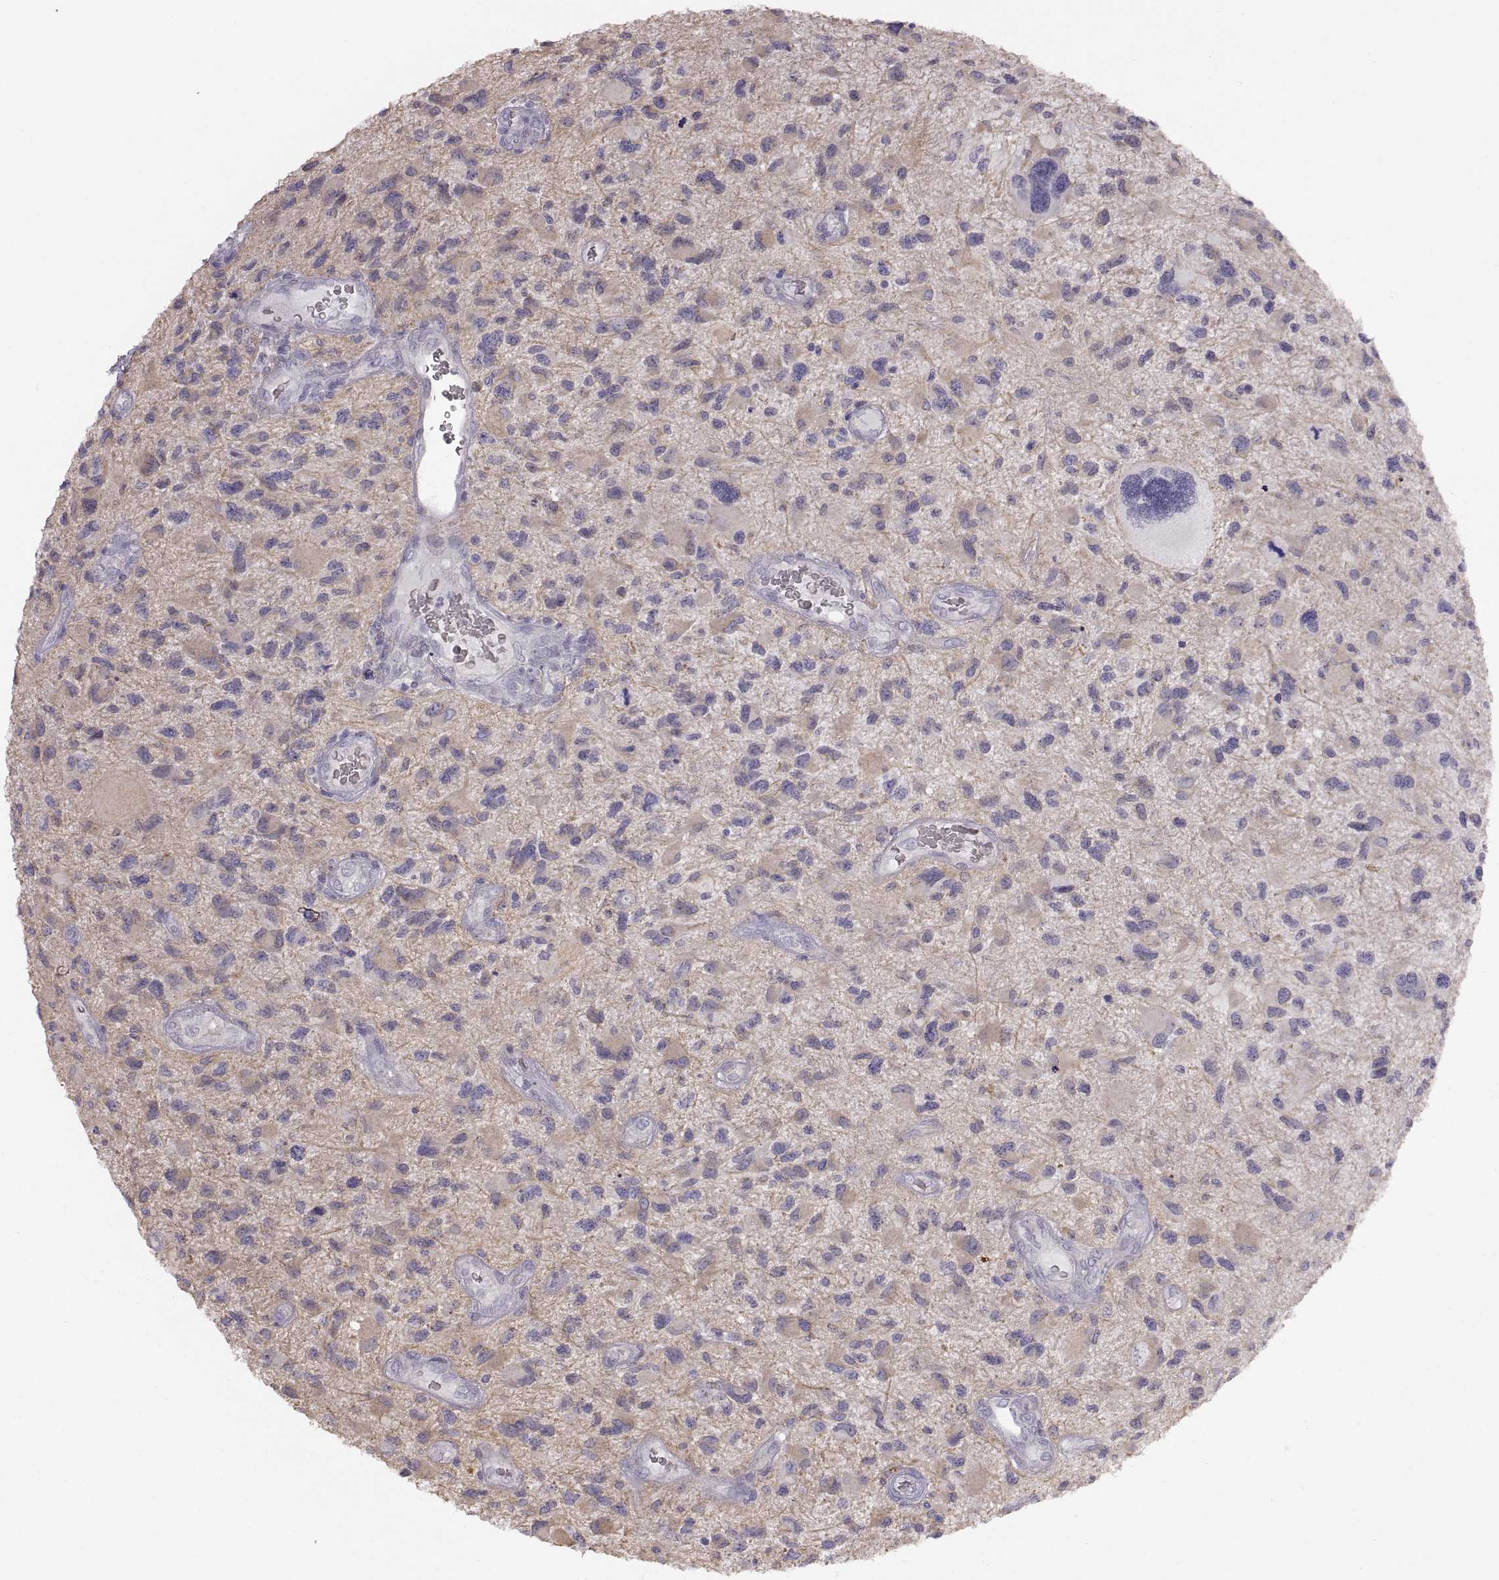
{"staining": {"intensity": "negative", "quantity": "none", "location": "none"}, "tissue": "glioma", "cell_type": "Tumor cells", "image_type": "cancer", "snomed": [{"axis": "morphology", "description": "Glioma, malignant, NOS"}, {"axis": "morphology", "description": "Glioma, malignant, High grade"}, {"axis": "topography", "description": "Brain"}], "caption": "Immunohistochemical staining of malignant glioma displays no significant positivity in tumor cells.", "gene": "MEIOC", "patient": {"sex": "female", "age": 71}}